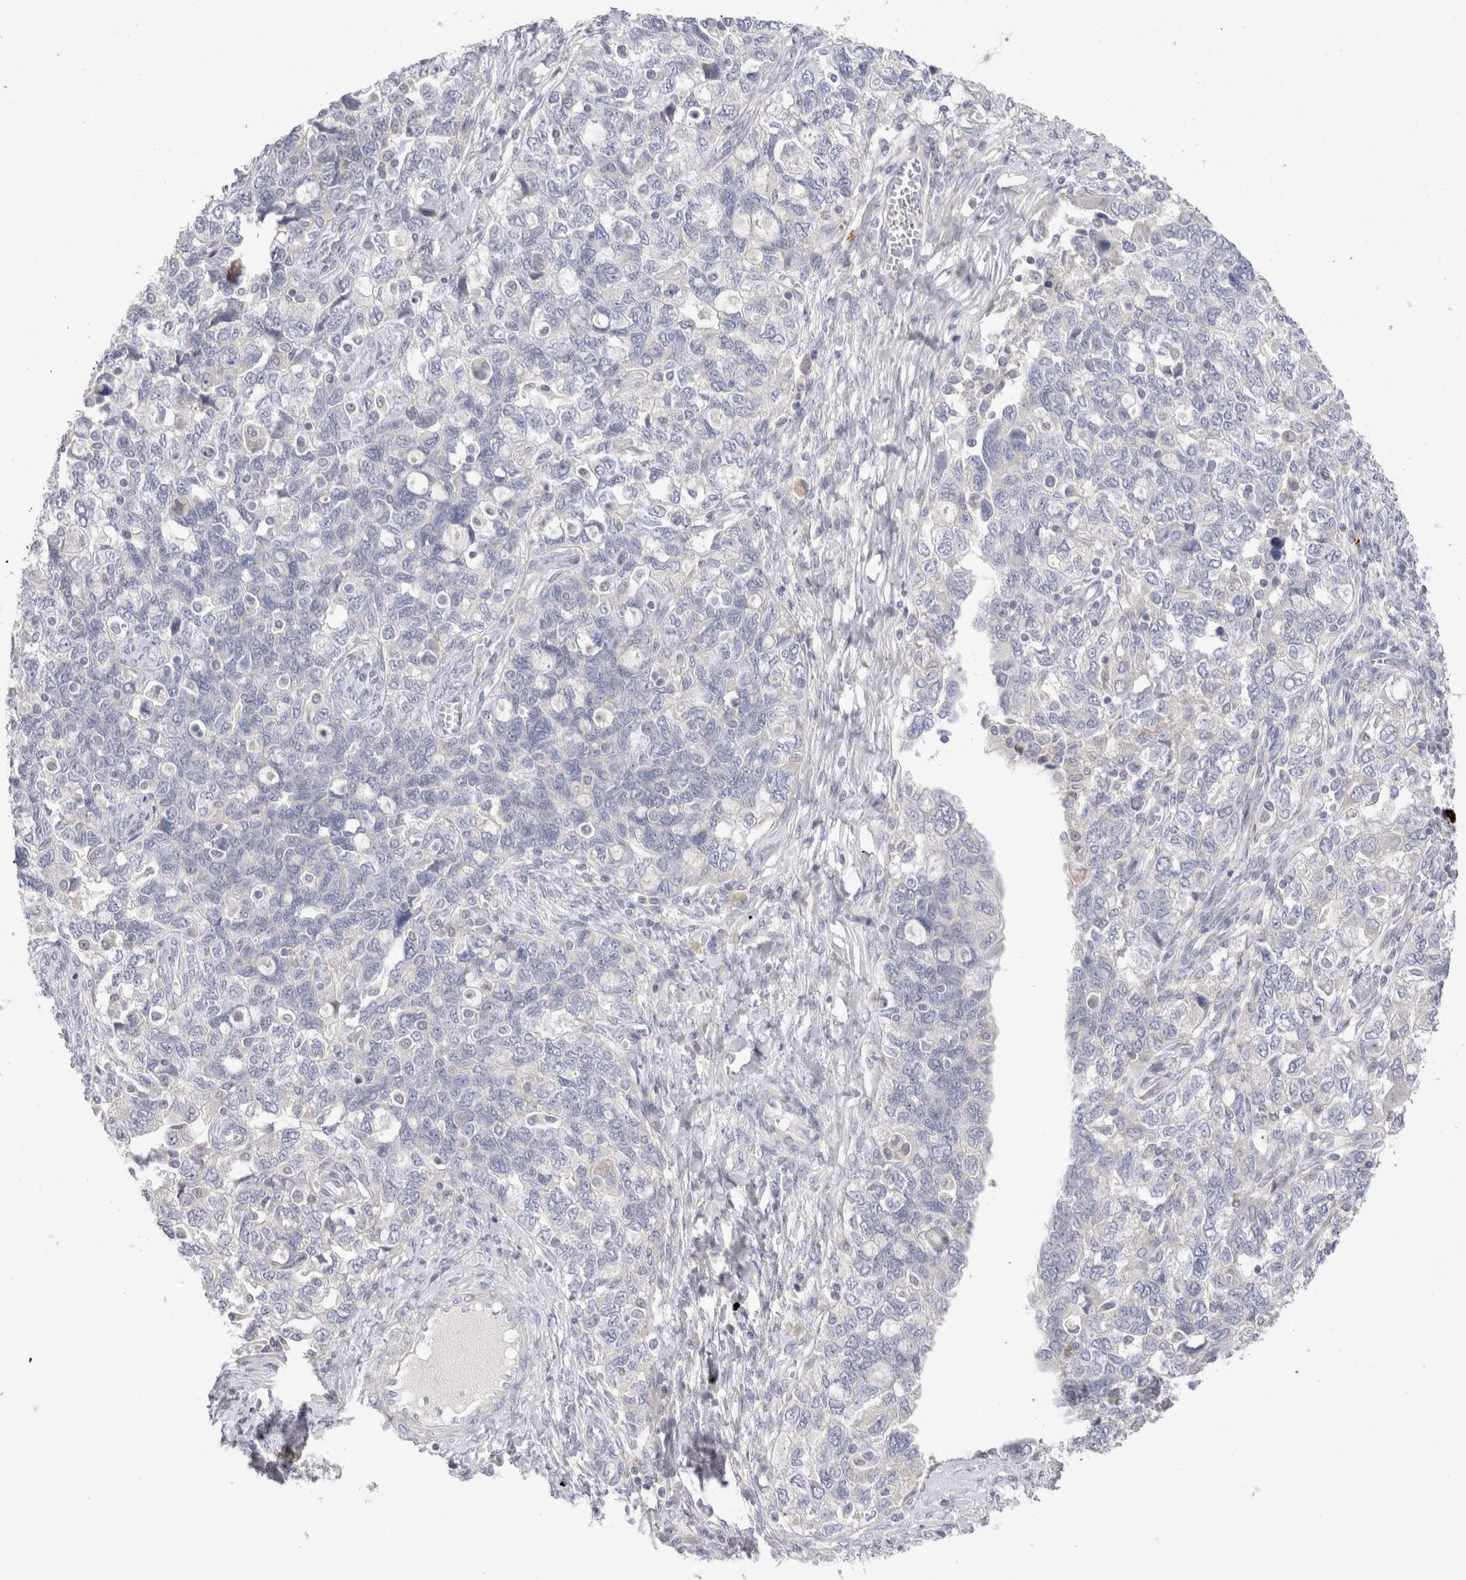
{"staining": {"intensity": "negative", "quantity": "none", "location": "none"}, "tissue": "ovarian cancer", "cell_type": "Tumor cells", "image_type": "cancer", "snomed": [{"axis": "morphology", "description": "Carcinoma, NOS"}, {"axis": "morphology", "description": "Cystadenocarcinoma, serous, NOS"}, {"axis": "topography", "description": "Ovary"}], "caption": "A high-resolution photomicrograph shows IHC staining of ovarian cancer, which exhibits no significant expression in tumor cells.", "gene": "SPINK2", "patient": {"sex": "female", "age": 69}}